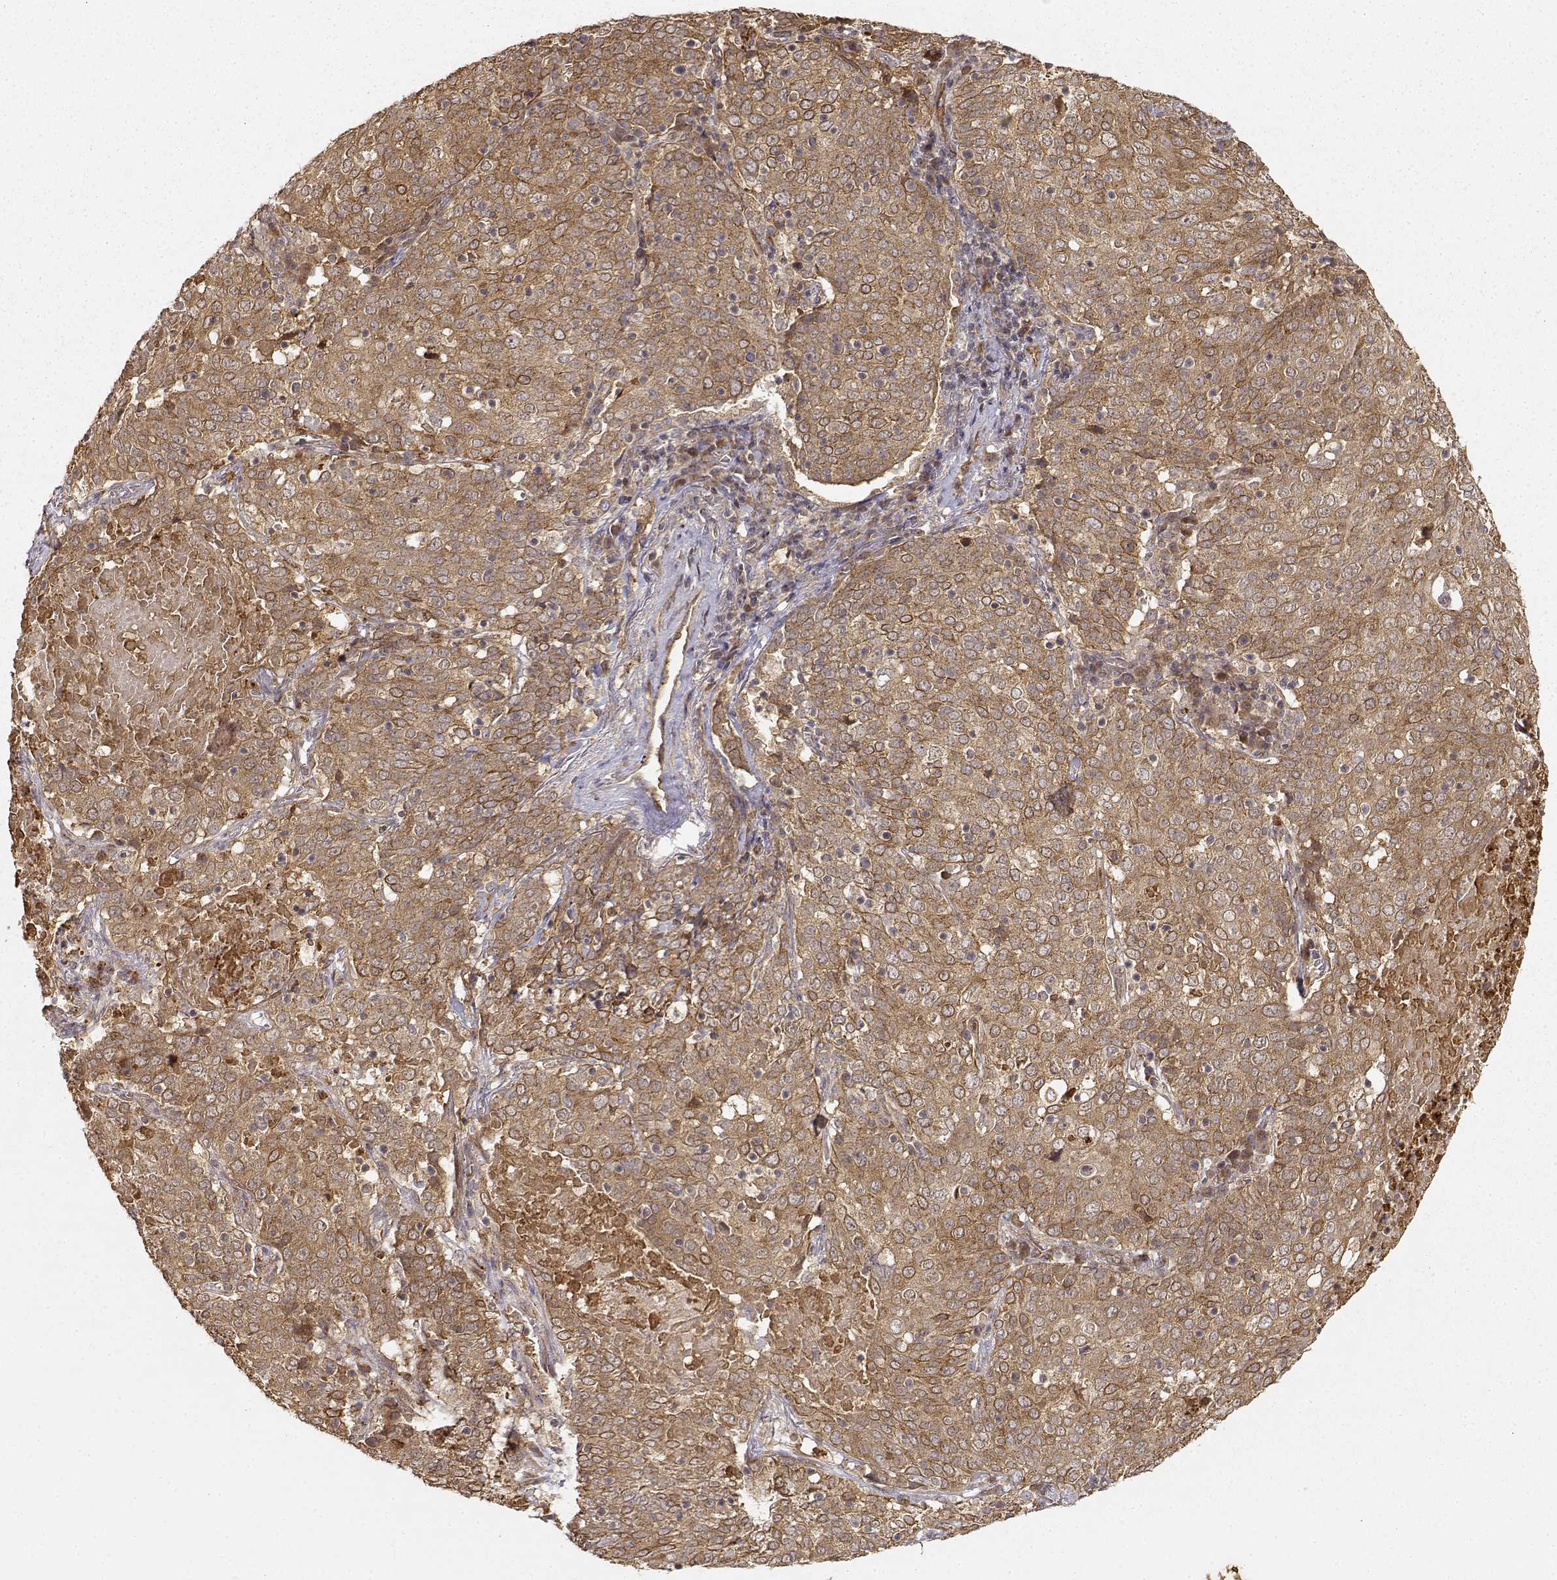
{"staining": {"intensity": "moderate", "quantity": ">75%", "location": "cytoplasmic/membranous"}, "tissue": "lung cancer", "cell_type": "Tumor cells", "image_type": "cancer", "snomed": [{"axis": "morphology", "description": "Squamous cell carcinoma, NOS"}, {"axis": "topography", "description": "Lung"}], "caption": "This micrograph demonstrates immunohistochemistry (IHC) staining of lung cancer, with medium moderate cytoplasmic/membranous positivity in approximately >75% of tumor cells.", "gene": "CDK5RAP2", "patient": {"sex": "male", "age": 82}}